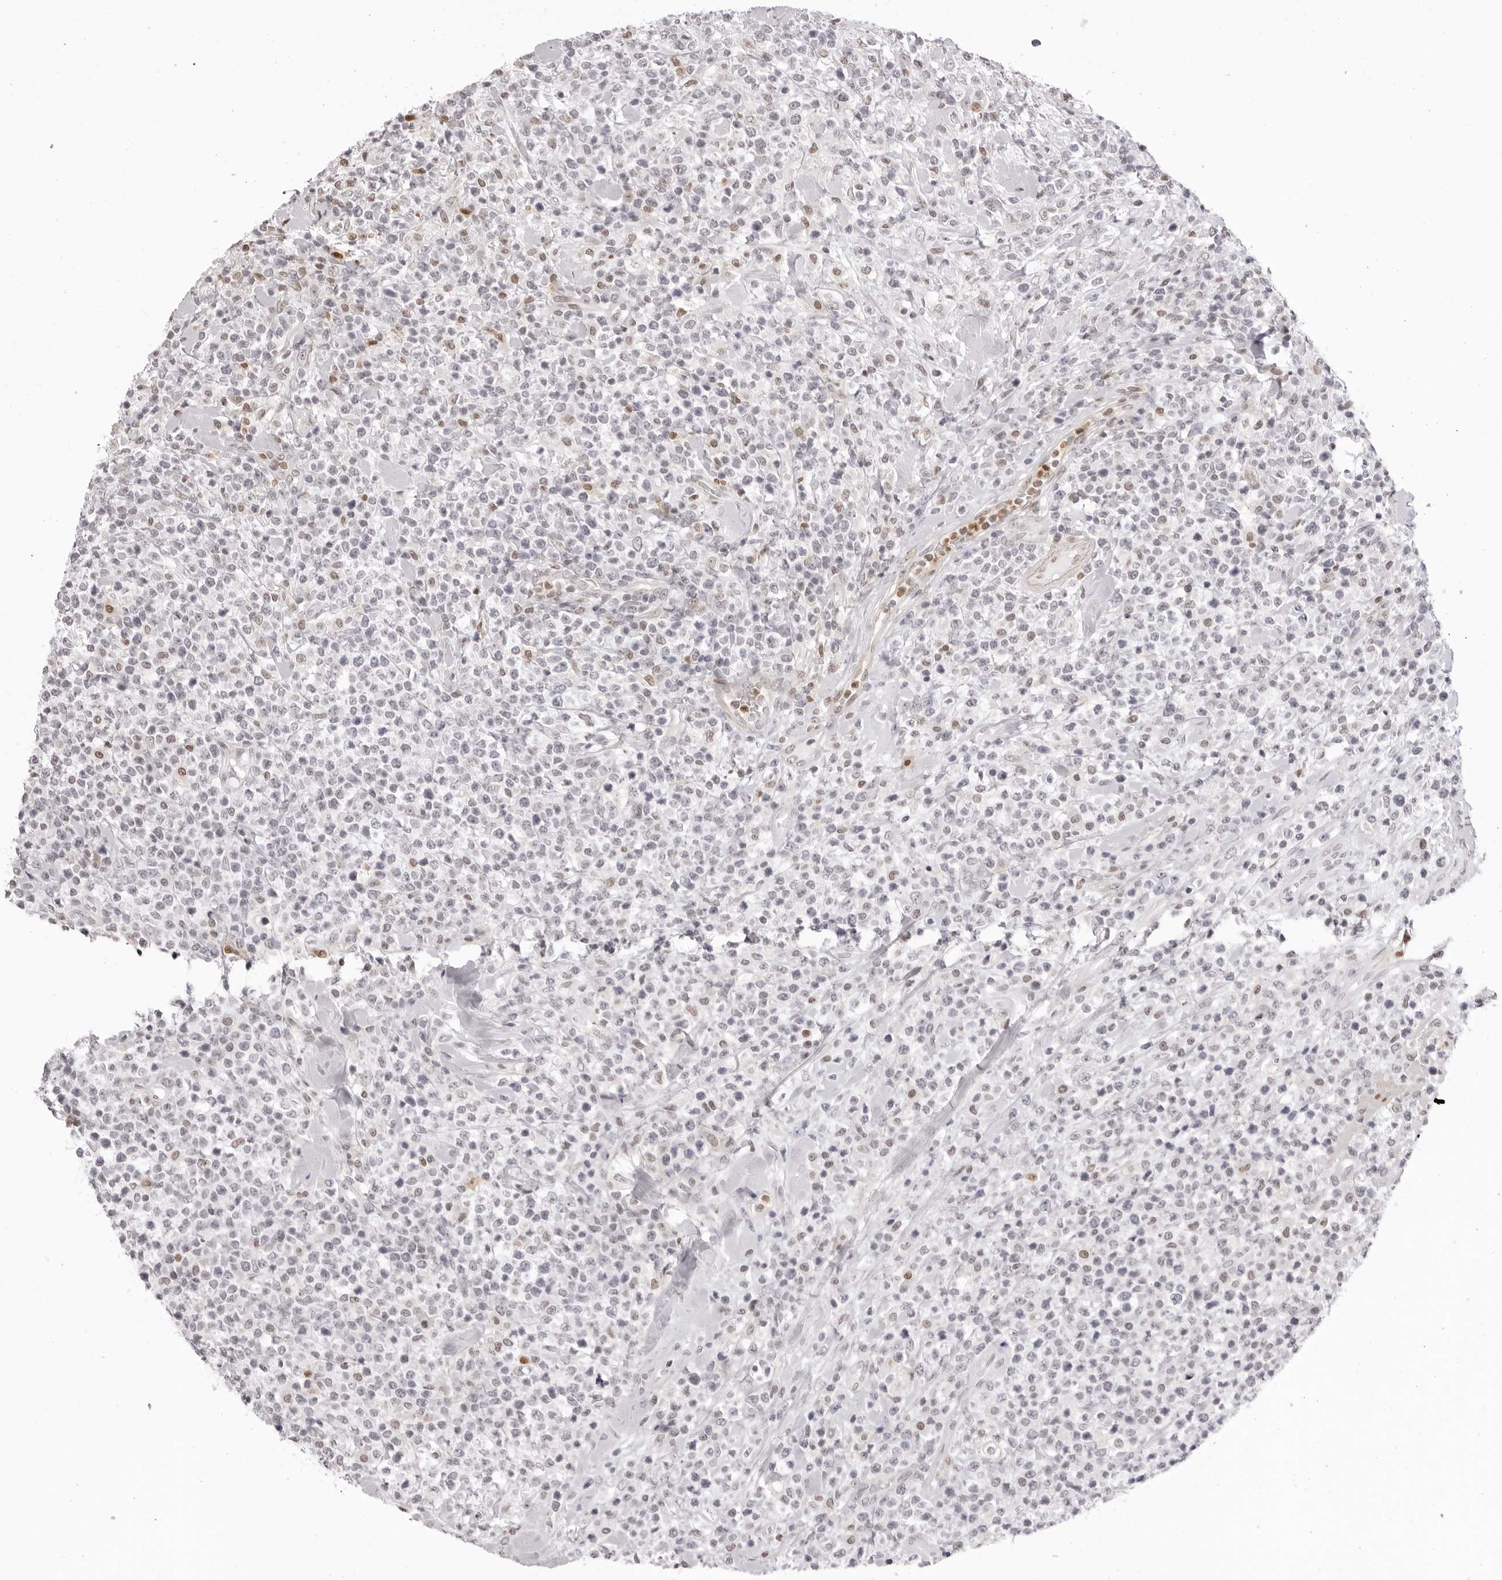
{"staining": {"intensity": "negative", "quantity": "none", "location": "none"}, "tissue": "lymphoma", "cell_type": "Tumor cells", "image_type": "cancer", "snomed": [{"axis": "morphology", "description": "Malignant lymphoma, non-Hodgkin's type, High grade"}, {"axis": "topography", "description": "Colon"}], "caption": "IHC of lymphoma displays no positivity in tumor cells.", "gene": "HSPA4", "patient": {"sex": "female", "age": 53}}